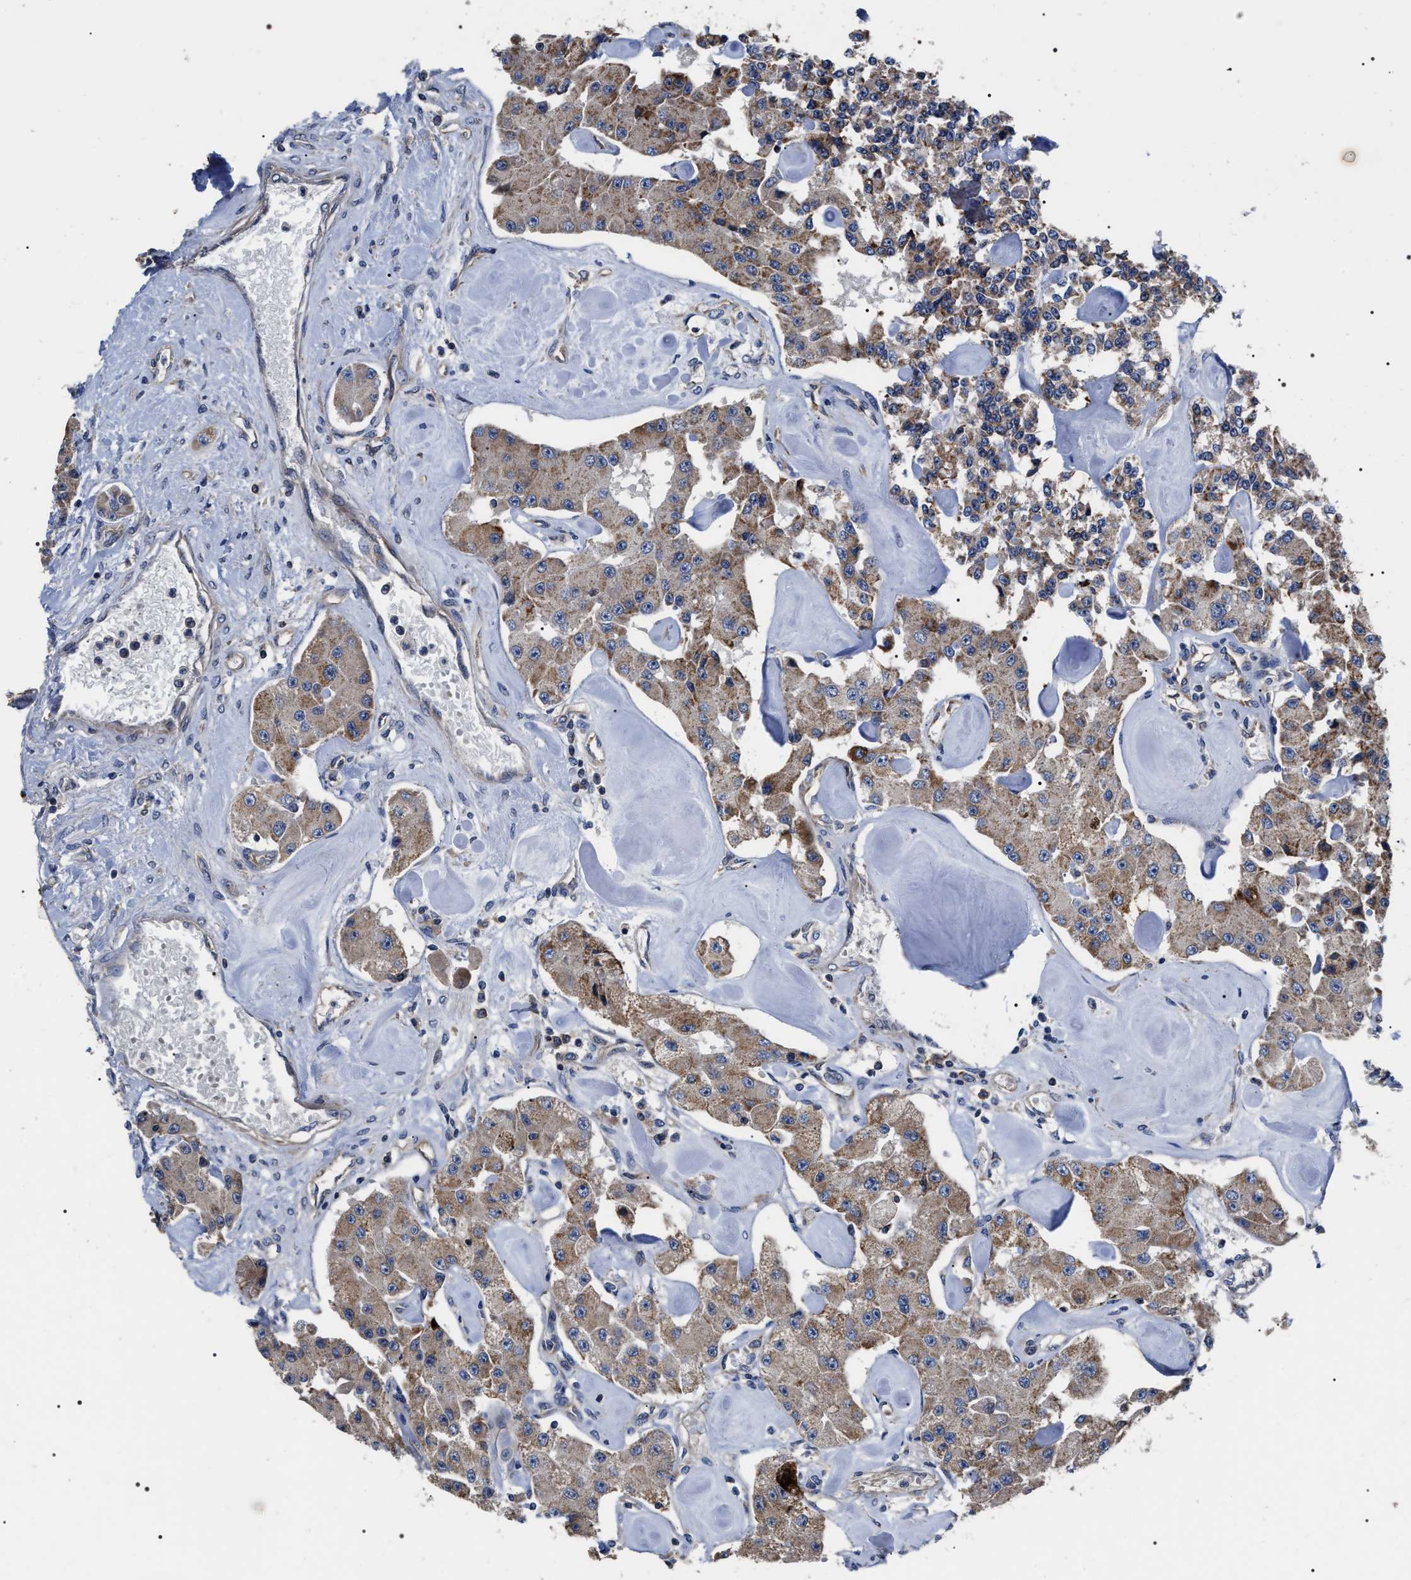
{"staining": {"intensity": "moderate", "quantity": "<25%", "location": "cytoplasmic/membranous"}, "tissue": "carcinoid", "cell_type": "Tumor cells", "image_type": "cancer", "snomed": [{"axis": "morphology", "description": "Carcinoid, malignant, NOS"}, {"axis": "topography", "description": "Pancreas"}], "caption": "An immunohistochemistry (IHC) histopathology image of neoplastic tissue is shown. Protein staining in brown shows moderate cytoplasmic/membranous positivity in carcinoid within tumor cells.", "gene": "MIS18A", "patient": {"sex": "male", "age": 41}}